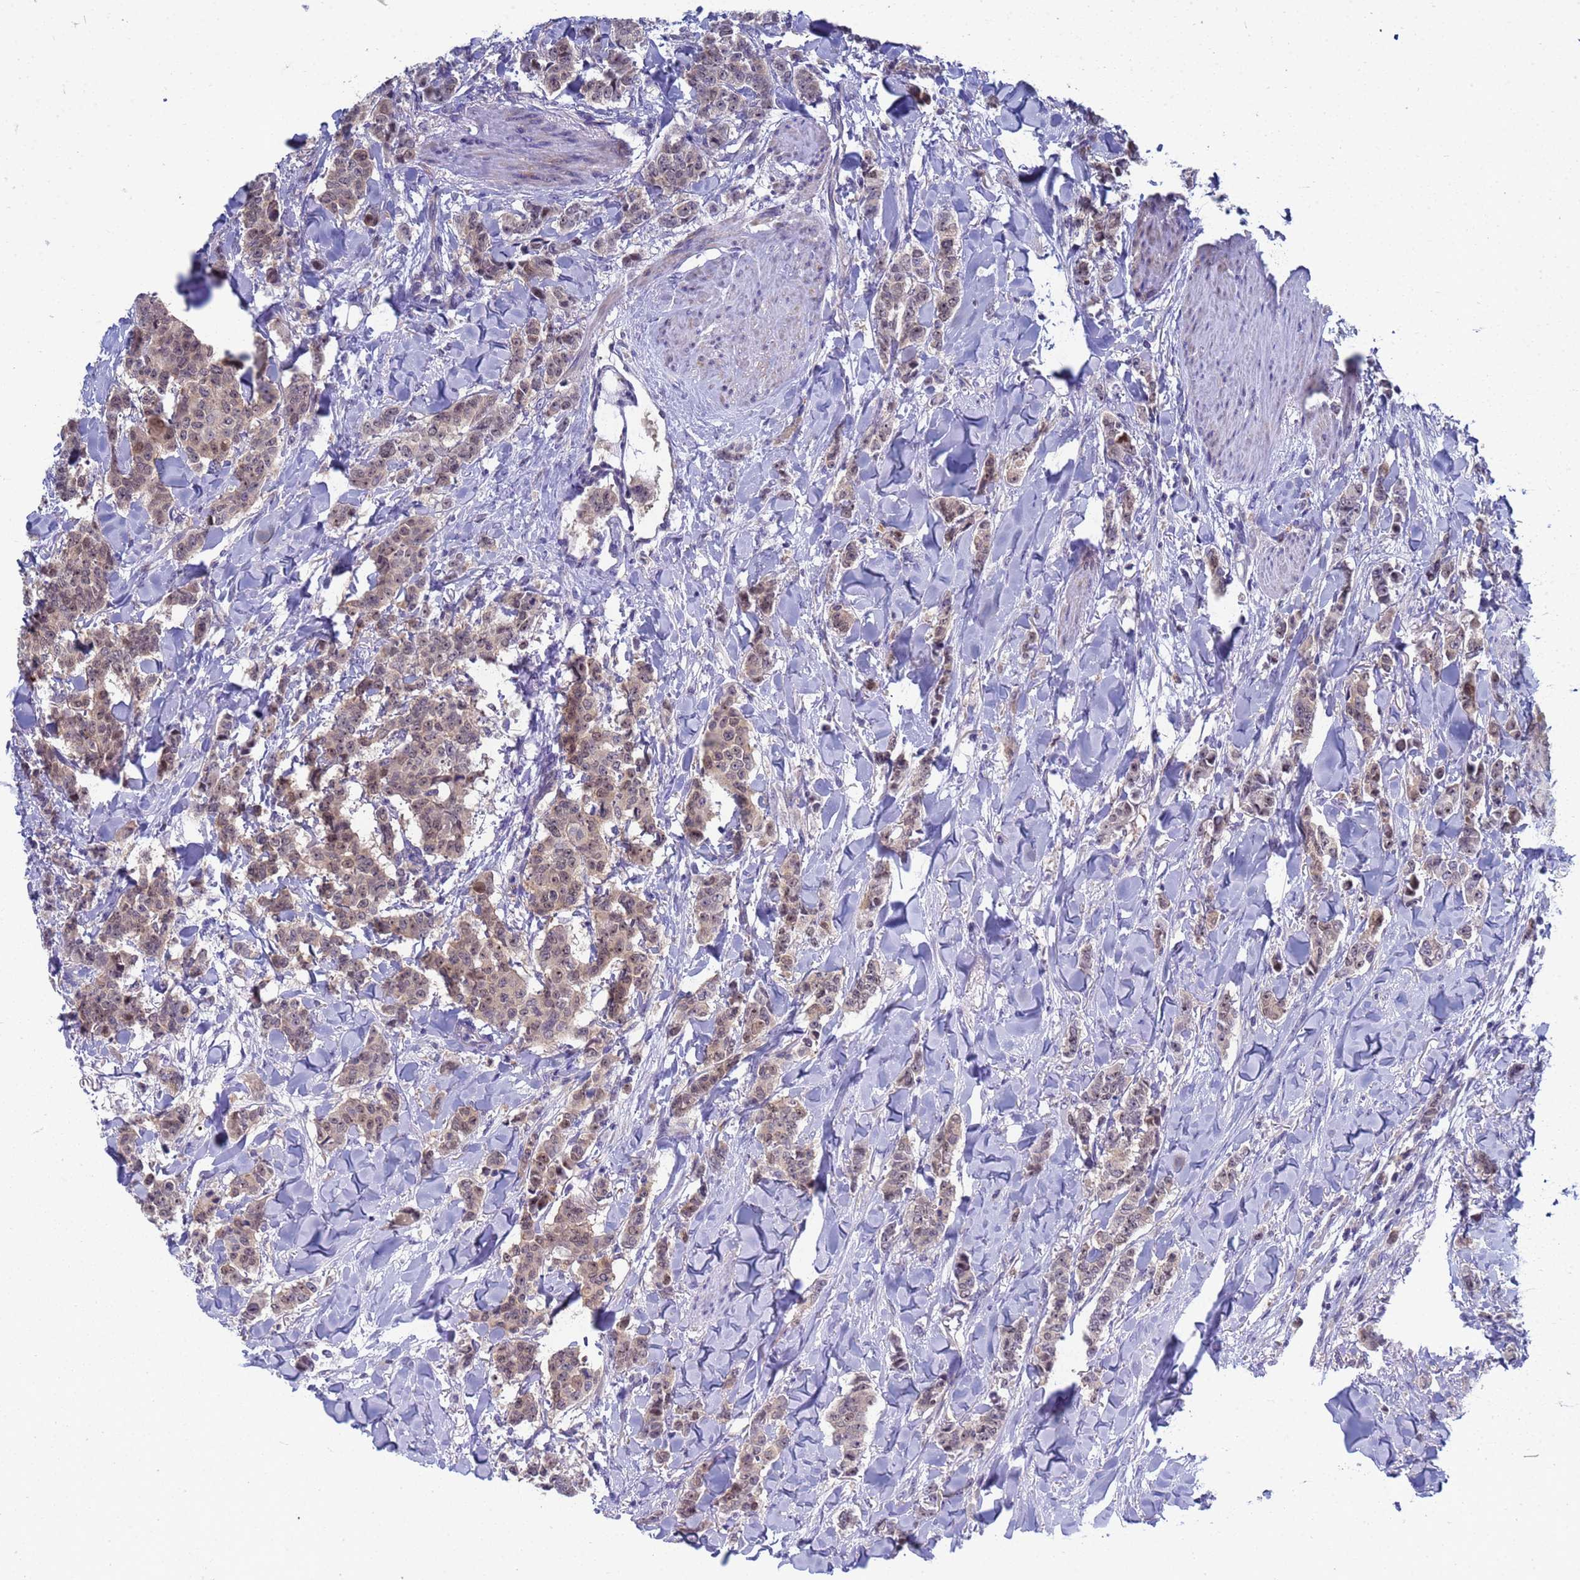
{"staining": {"intensity": "moderate", "quantity": "25%-75%", "location": "cytoplasmic/membranous,nuclear"}, "tissue": "breast cancer", "cell_type": "Tumor cells", "image_type": "cancer", "snomed": [{"axis": "morphology", "description": "Duct carcinoma"}, {"axis": "topography", "description": "Breast"}], "caption": "High-magnification brightfield microscopy of infiltrating ductal carcinoma (breast) stained with DAB (3,3'-diaminobenzidine) (brown) and counterstained with hematoxylin (blue). tumor cells exhibit moderate cytoplasmic/membranous and nuclear staining is appreciated in about25%-75% of cells.", "gene": "ENOSF1", "patient": {"sex": "female", "age": 40}}